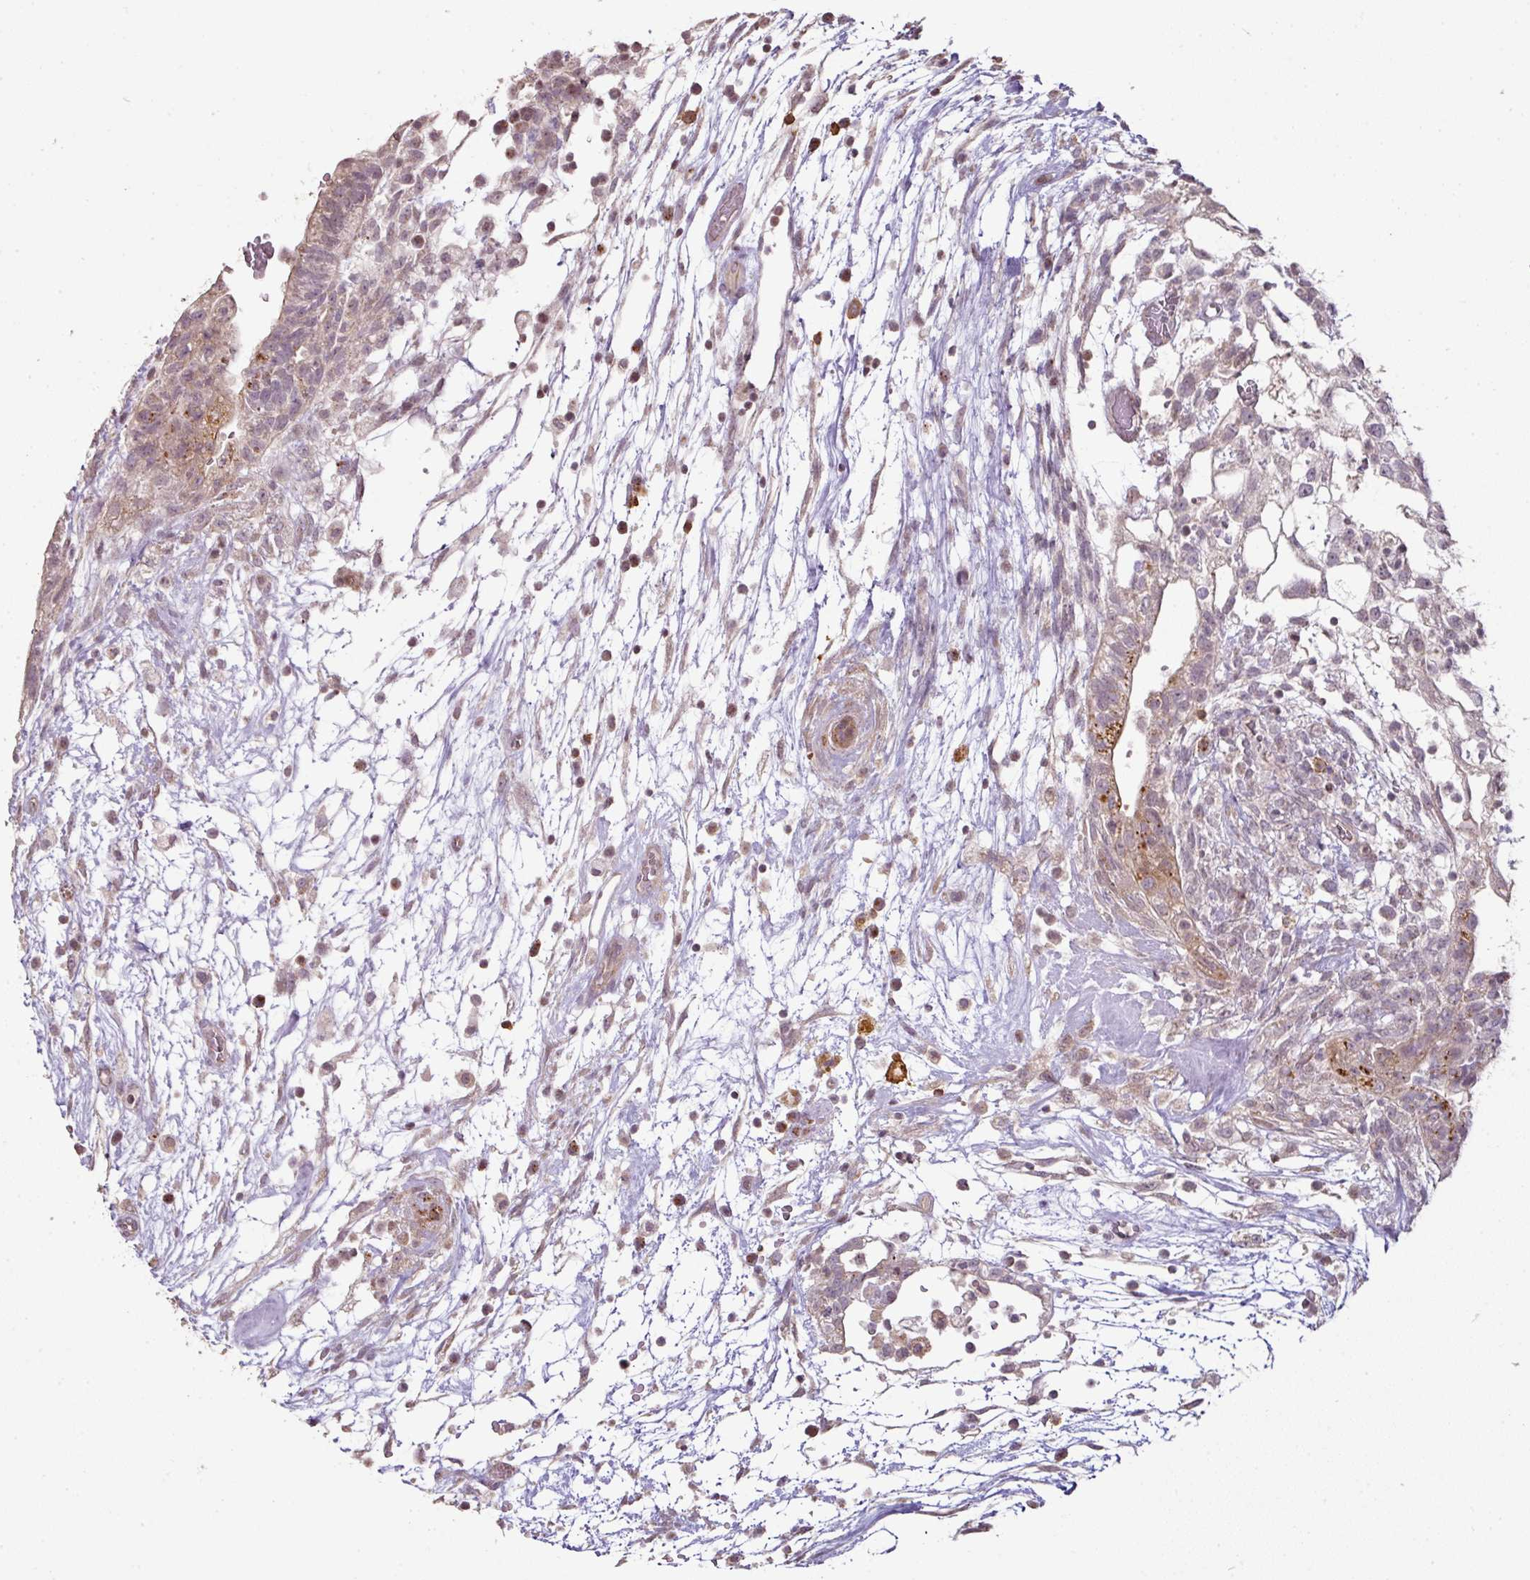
{"staining": {"intensity": "moderate", "quantity": "<25%", "location": "cytoplasmic/membranous"}, "tissue": "testis cancer", "cell_type": "Tumor cells", "image_type": "cancer", "snomed": [{"axis": "morphology", "description": "Carcinoma, Embryonal, NOS"}, {"axis": "topography", "description": "Testis"}], "caption": "IHC photomicrograph of neoplastic tissue: human testis embryonal carcinoma stained using IHC shows low levels of moderate protein expression localized specifically in the cytoplasmic/membranous of tumor cells, appearing as a cytoplasmic/membranous brown color.", "gene": "CXCR5", "patient": {"sex": "male", "age": 32}}